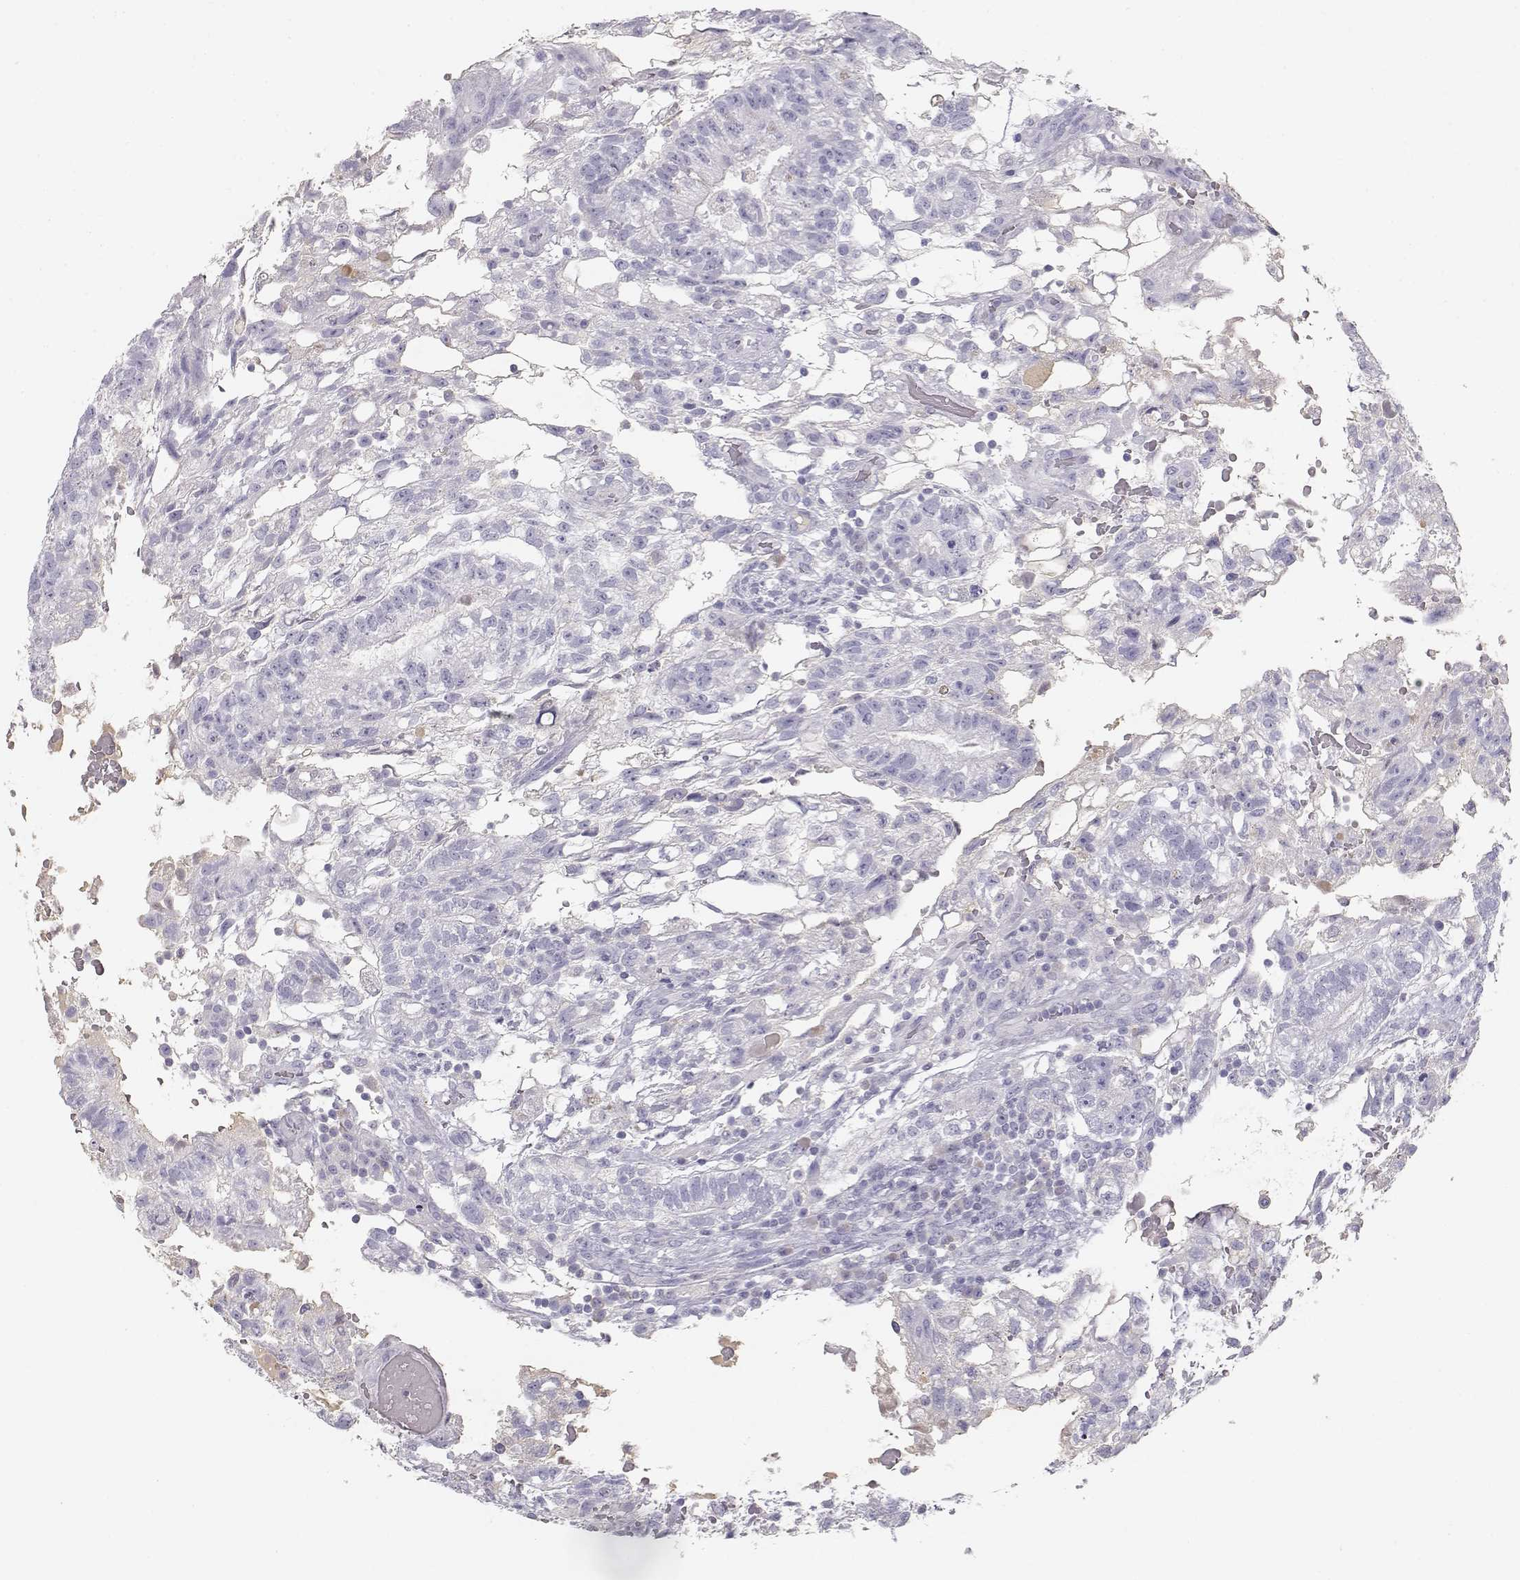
{"staining": {"intensity": "negative", "quantity": "none", "location": "none"}, "tissue": "testis cancer", "cell_type": "Tumor cells", "image_type": "cancer", "snomed": [{"axis": "morphology", "description": "Carcinoma, Embryonal, NOS"}, {"axis": "topography", "description": "Testis"}], "caption": "An immunohistochemistry photomicrograph of testis embryonal carcinoma is shown. There is no staining in tumor cells of testis embryonal carcinoma. The staining was performed using DAB (3,3'-diaminobenzidine) to visualize the protein expression in brown, while the nuclei were stained in blue with hematoxylin (Magnification: 20x).", "gene": "SLCO6A1", "patient": {"sex": "male", "age": 32}}